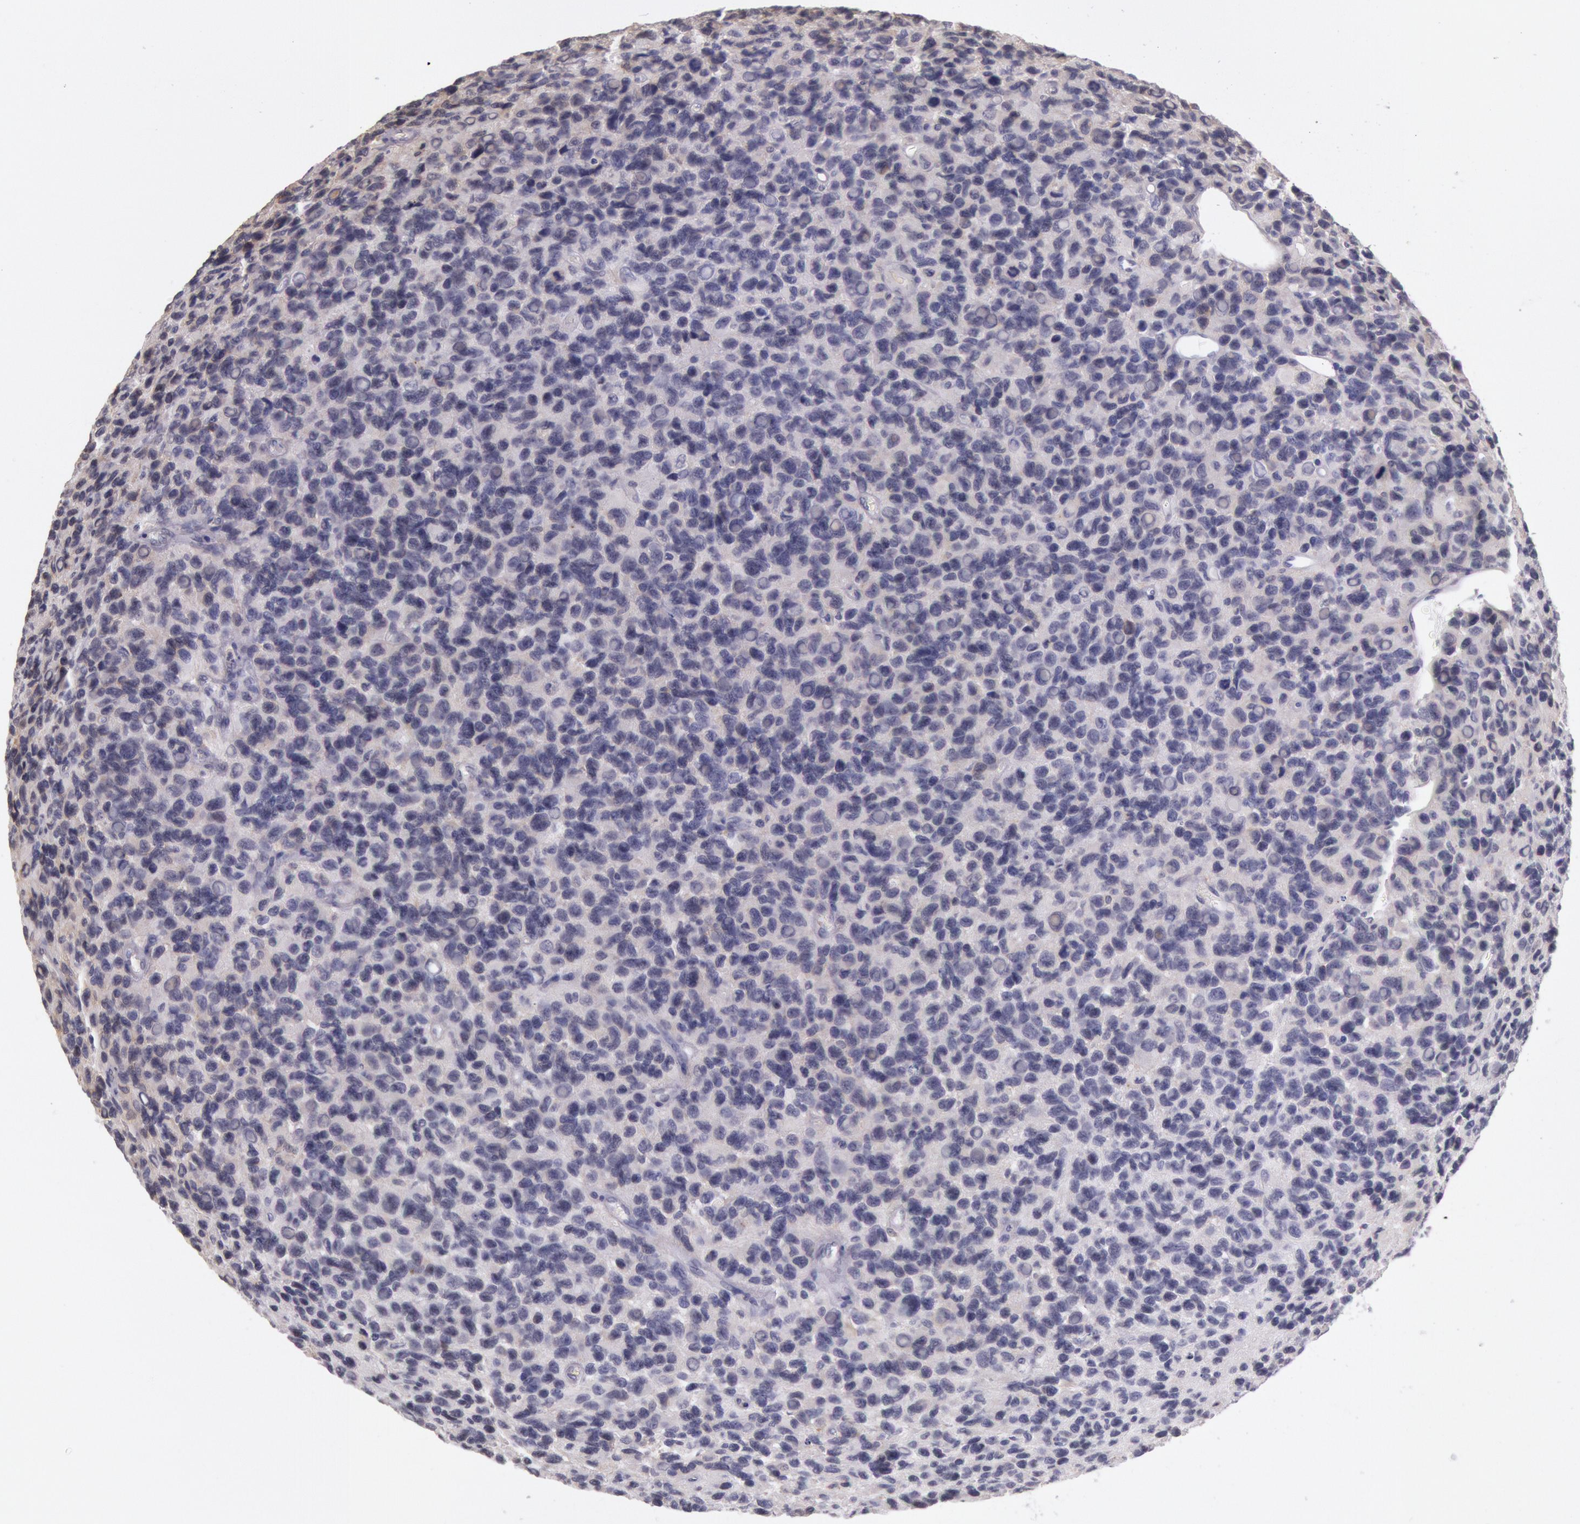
{"staining": {"intensity": "negative", "quantity": "none", "location": "none"}, "tissue": "glioma", "cell_type": "Tumor cells", "image_type": "cancer", "snomed": [{"axis": "morphology", "description": "Glioma, malignant, High grade"}, {"axis": "topography", "description": "Brain"}], "caption": "Immunohistochemistry (IHC) micrograph of human high-grade glioma (malignant) stained for a protein (brown), which demonstrates no positivity in tumor cells. (Brightfield microscopy of DAB (3,3'-diaminobenzidine) IHC at high magnification).", "gene": "HIF1A", "patient": {"sex": "male", "age": 77}}